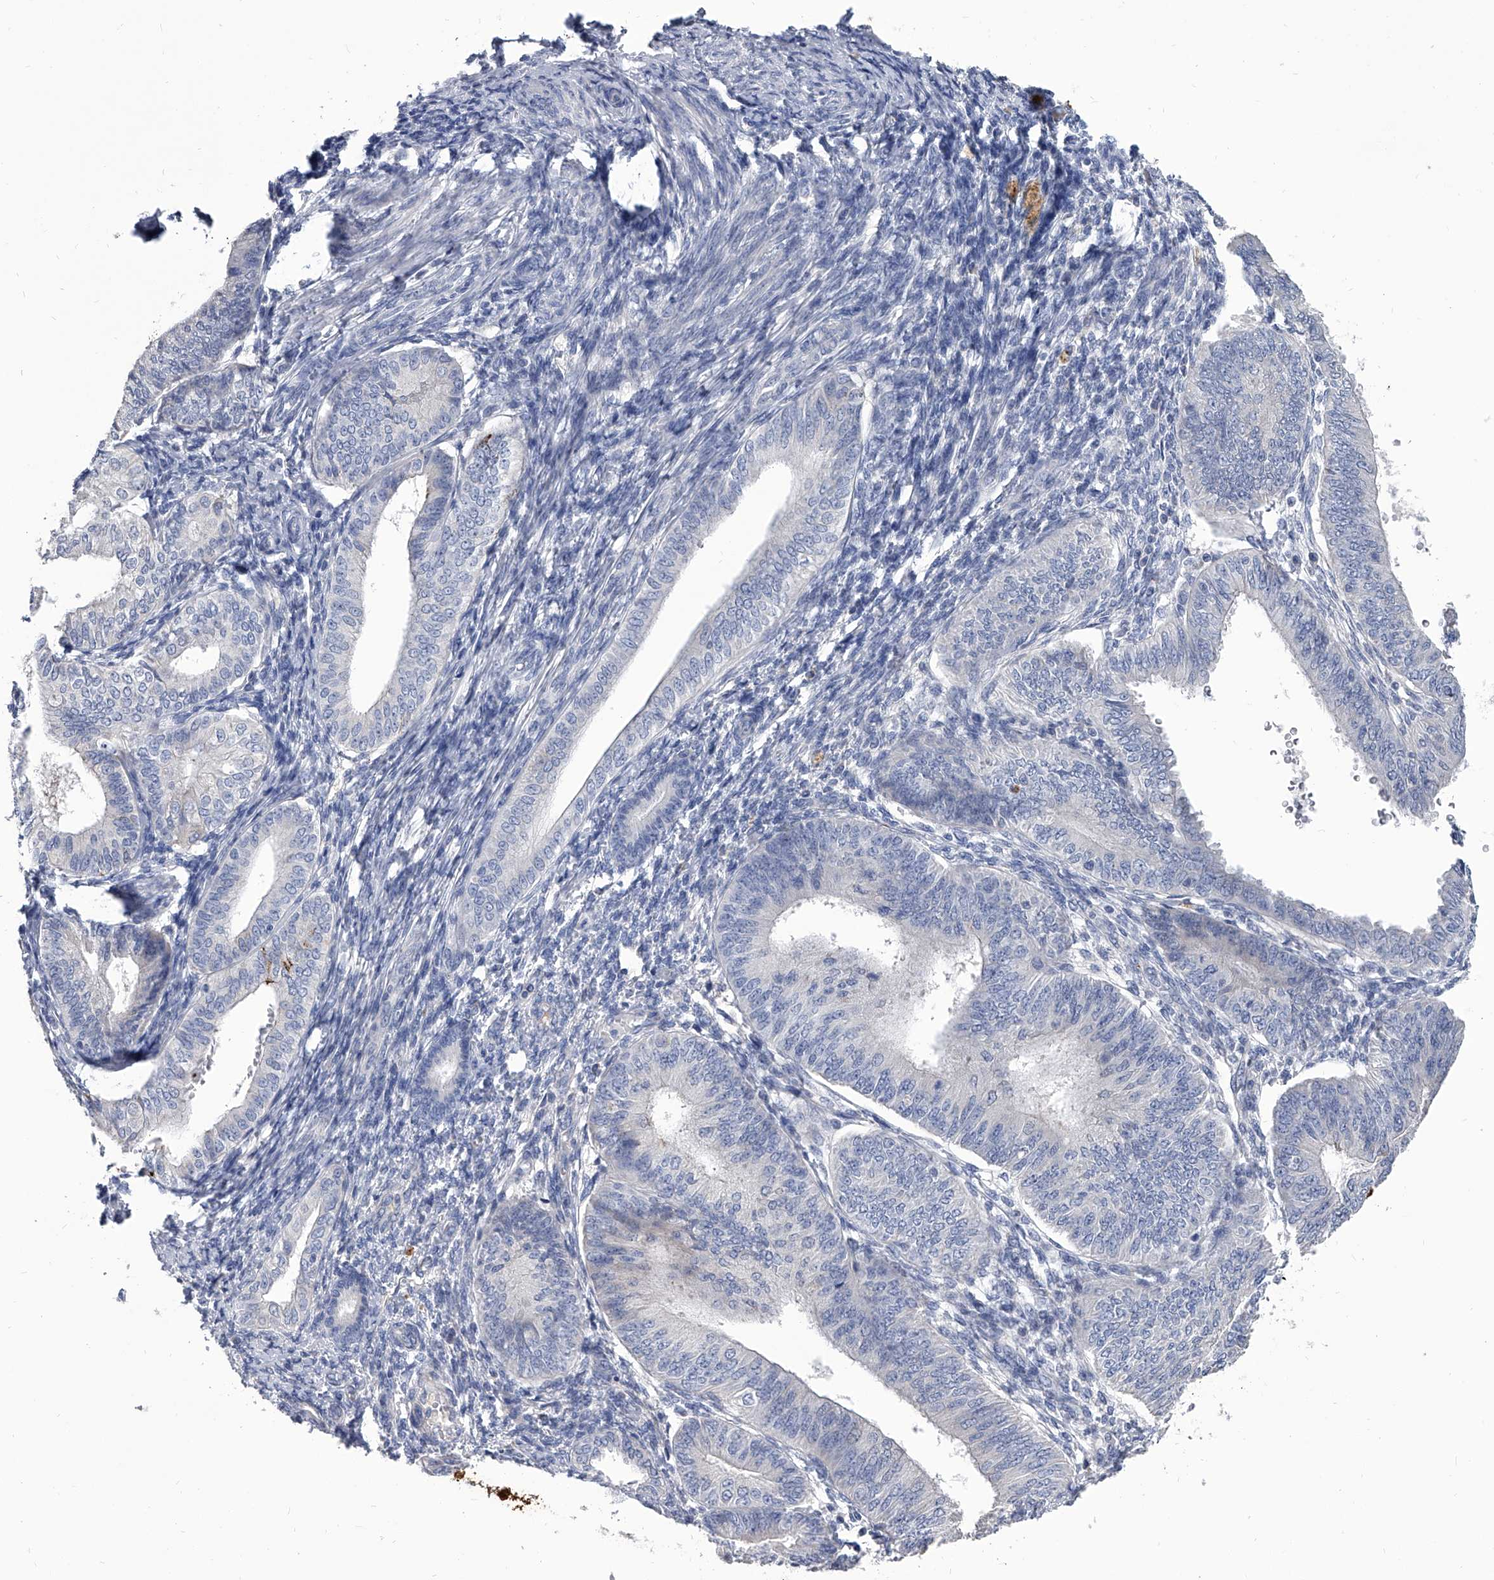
{"staining": {"intensity": "negative", "quantity": "none", "location": "none"}, "tissue": "endometrial cancer", "cell_type": "Tumor cells", "image_type": "cancer", "snomed": [{"axis": "morphology", "description": "Adenocarcinoma, NOS"}, {"axis": "topography", "description": "Endometrium"}], "caption": "Immunohistochemical staining of endometrial adenocarcinoma displays no significant positivity in tumor cells.", "gene": "SPP1", "patient": {"sex": "female", "age": 58}}